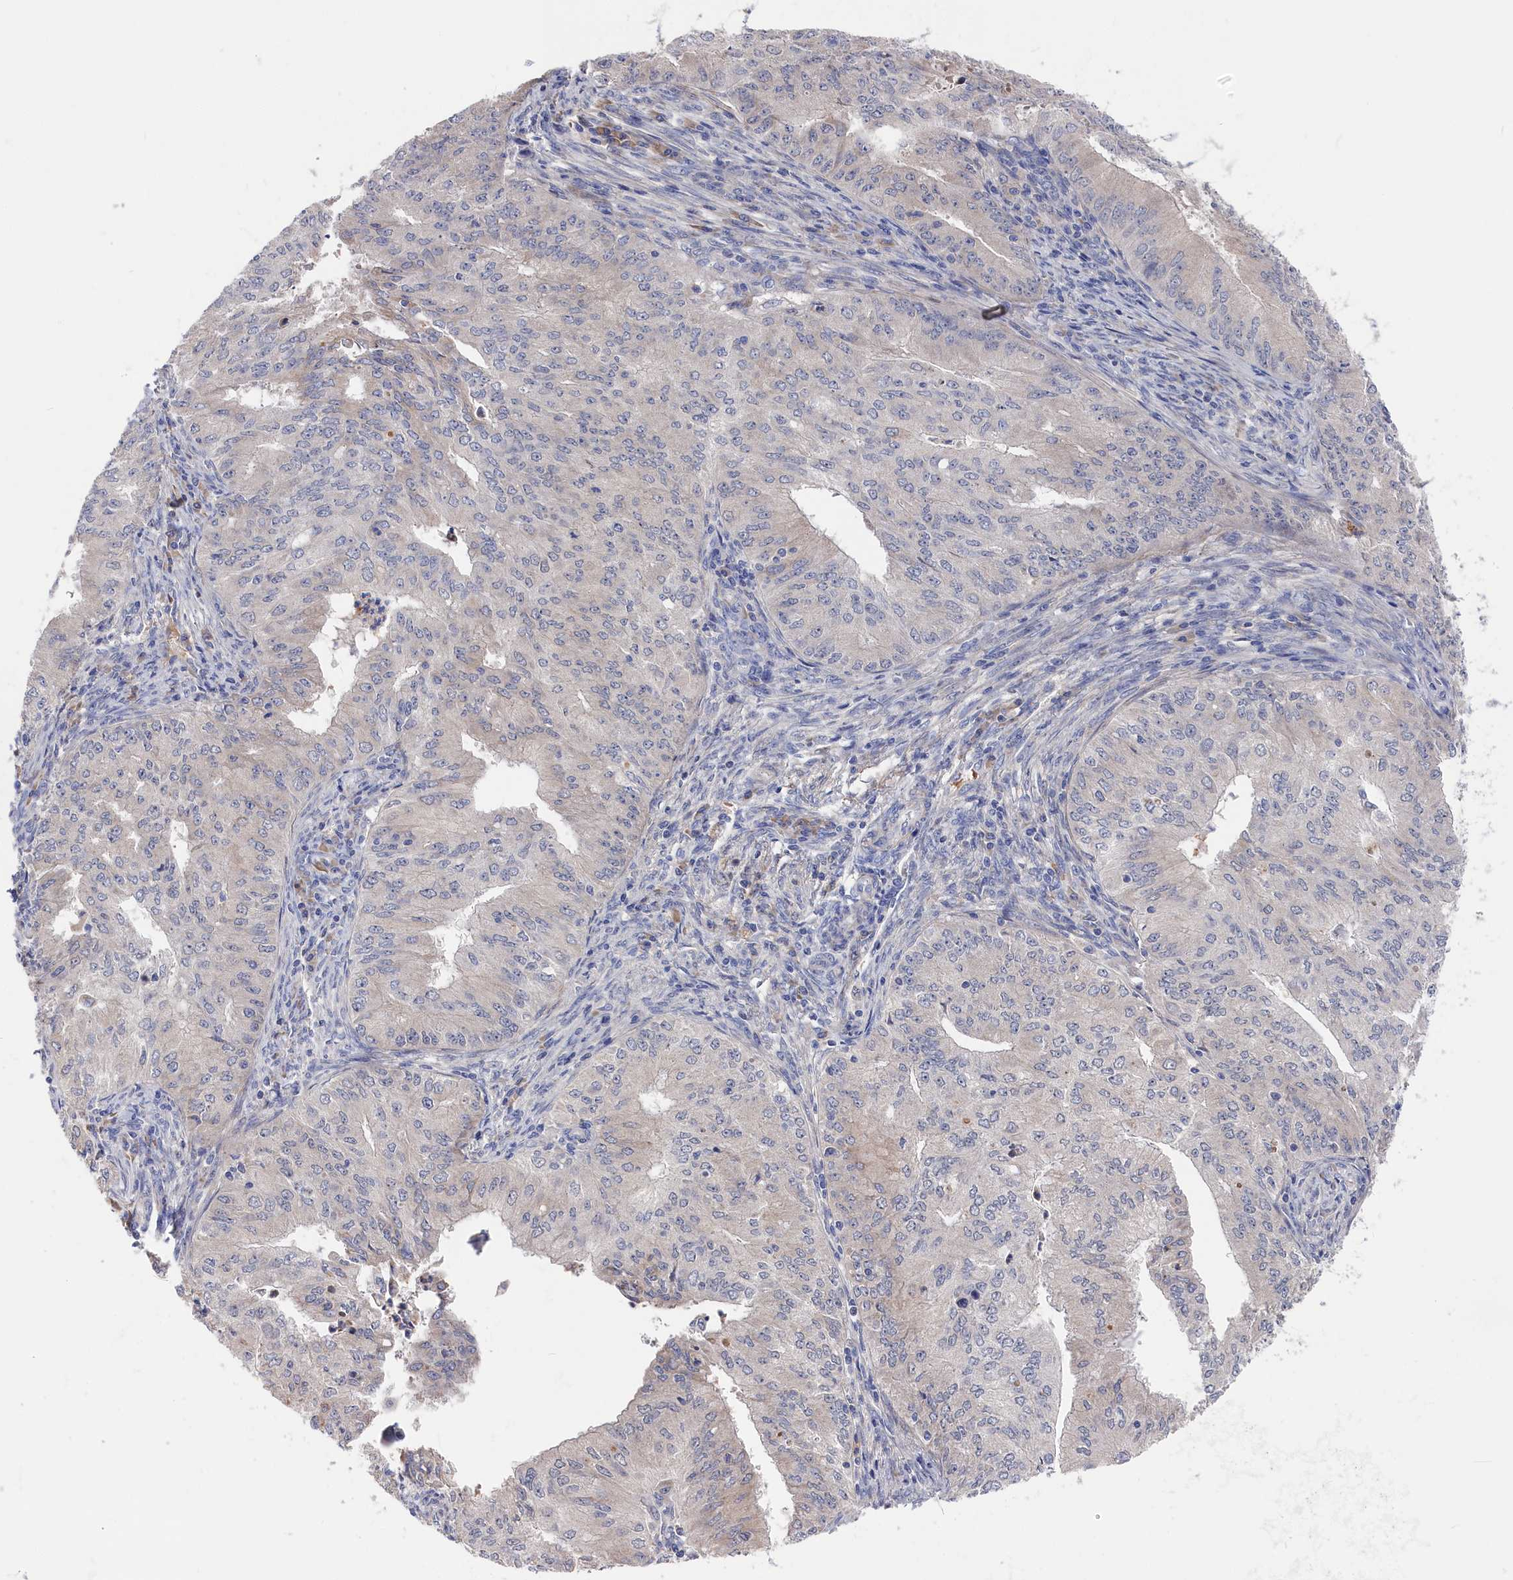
{"staining": {"intensity": "negative", "quantity": "none", "location": "none"}, "tissue": "endometrial cancer", "cell_type": "Tumor cells", "image_type": "cancer", "snomed": [{"axis": "morphology", "description": "Adenocarcinoma, NOS"}, {"axis": "topography", "description": "Endometrium"}], "caption": "The histopathology image reveals no significant expression in tumor cells of endometrial cancer. The staining was performed using DAB (3,3'-diaminobenzidine) to visualize the protein expression in brown, while the nuclei were stained in blue with hematoxylin (Magnification: 20x).", "gene": "CYB5D2", "patient": {"sex": "female", "age": 50}}